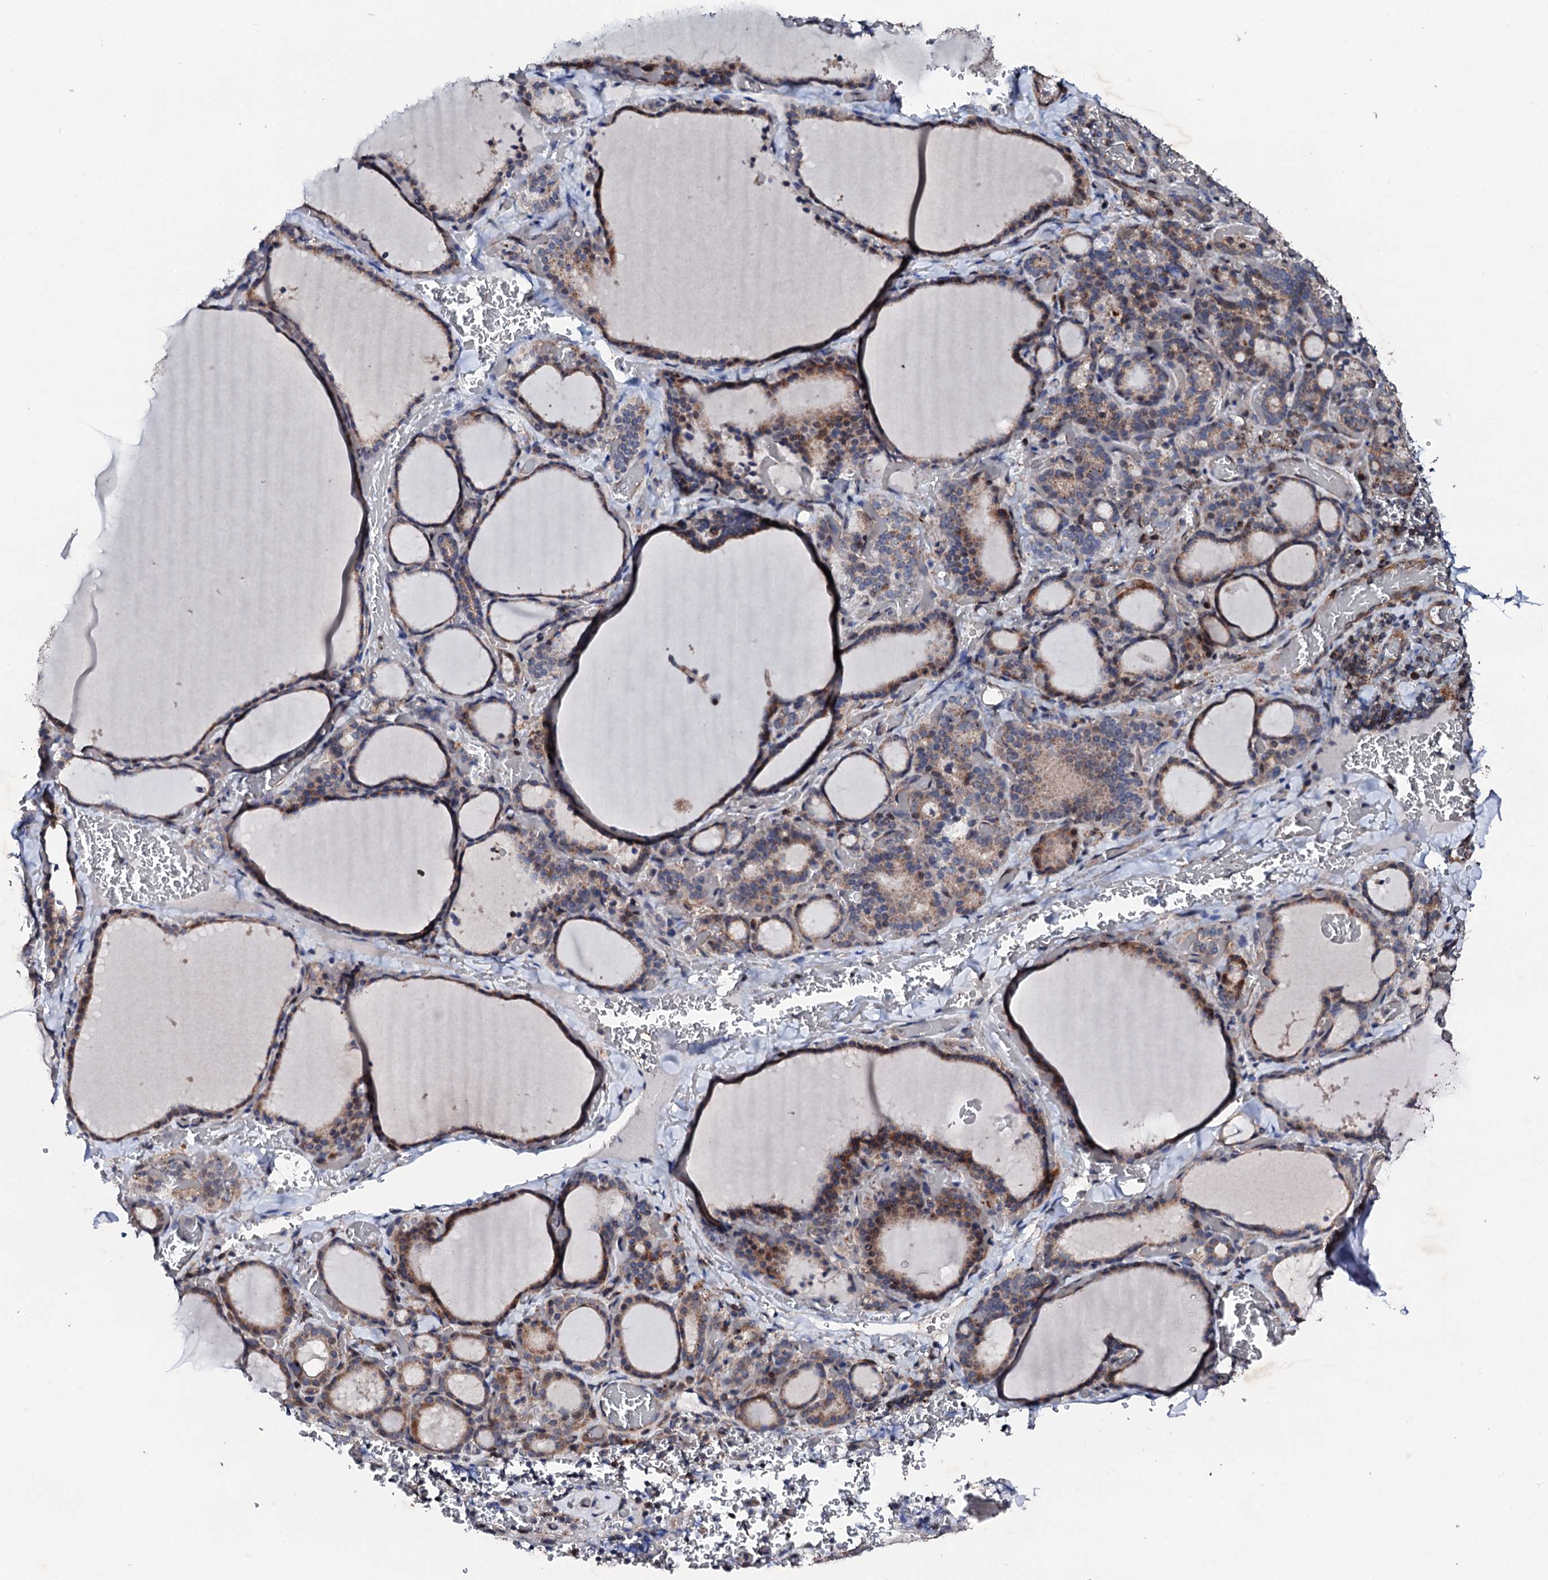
{"staining": {"intensity": "moderate", "quantity": "25%-75%", "location": "cytoplasmic/membranous"}, "tissue": "thyroid gland", "cell_type": "Glandular cells", "image_type": "normal", "snomed": [{"axis": "morphology", "description": "Normal tissue, NOS"}, {"axis": "topography", "description": "Thyroid gland"}], "caption": "Protein analysis of normal thyroid gland shows moderate cytoplasmic/membranous expression in approximately 25%-75% of glandular cells.", "gene": "GTPBP4", "patient": {"sex": "female", "age": 39}}